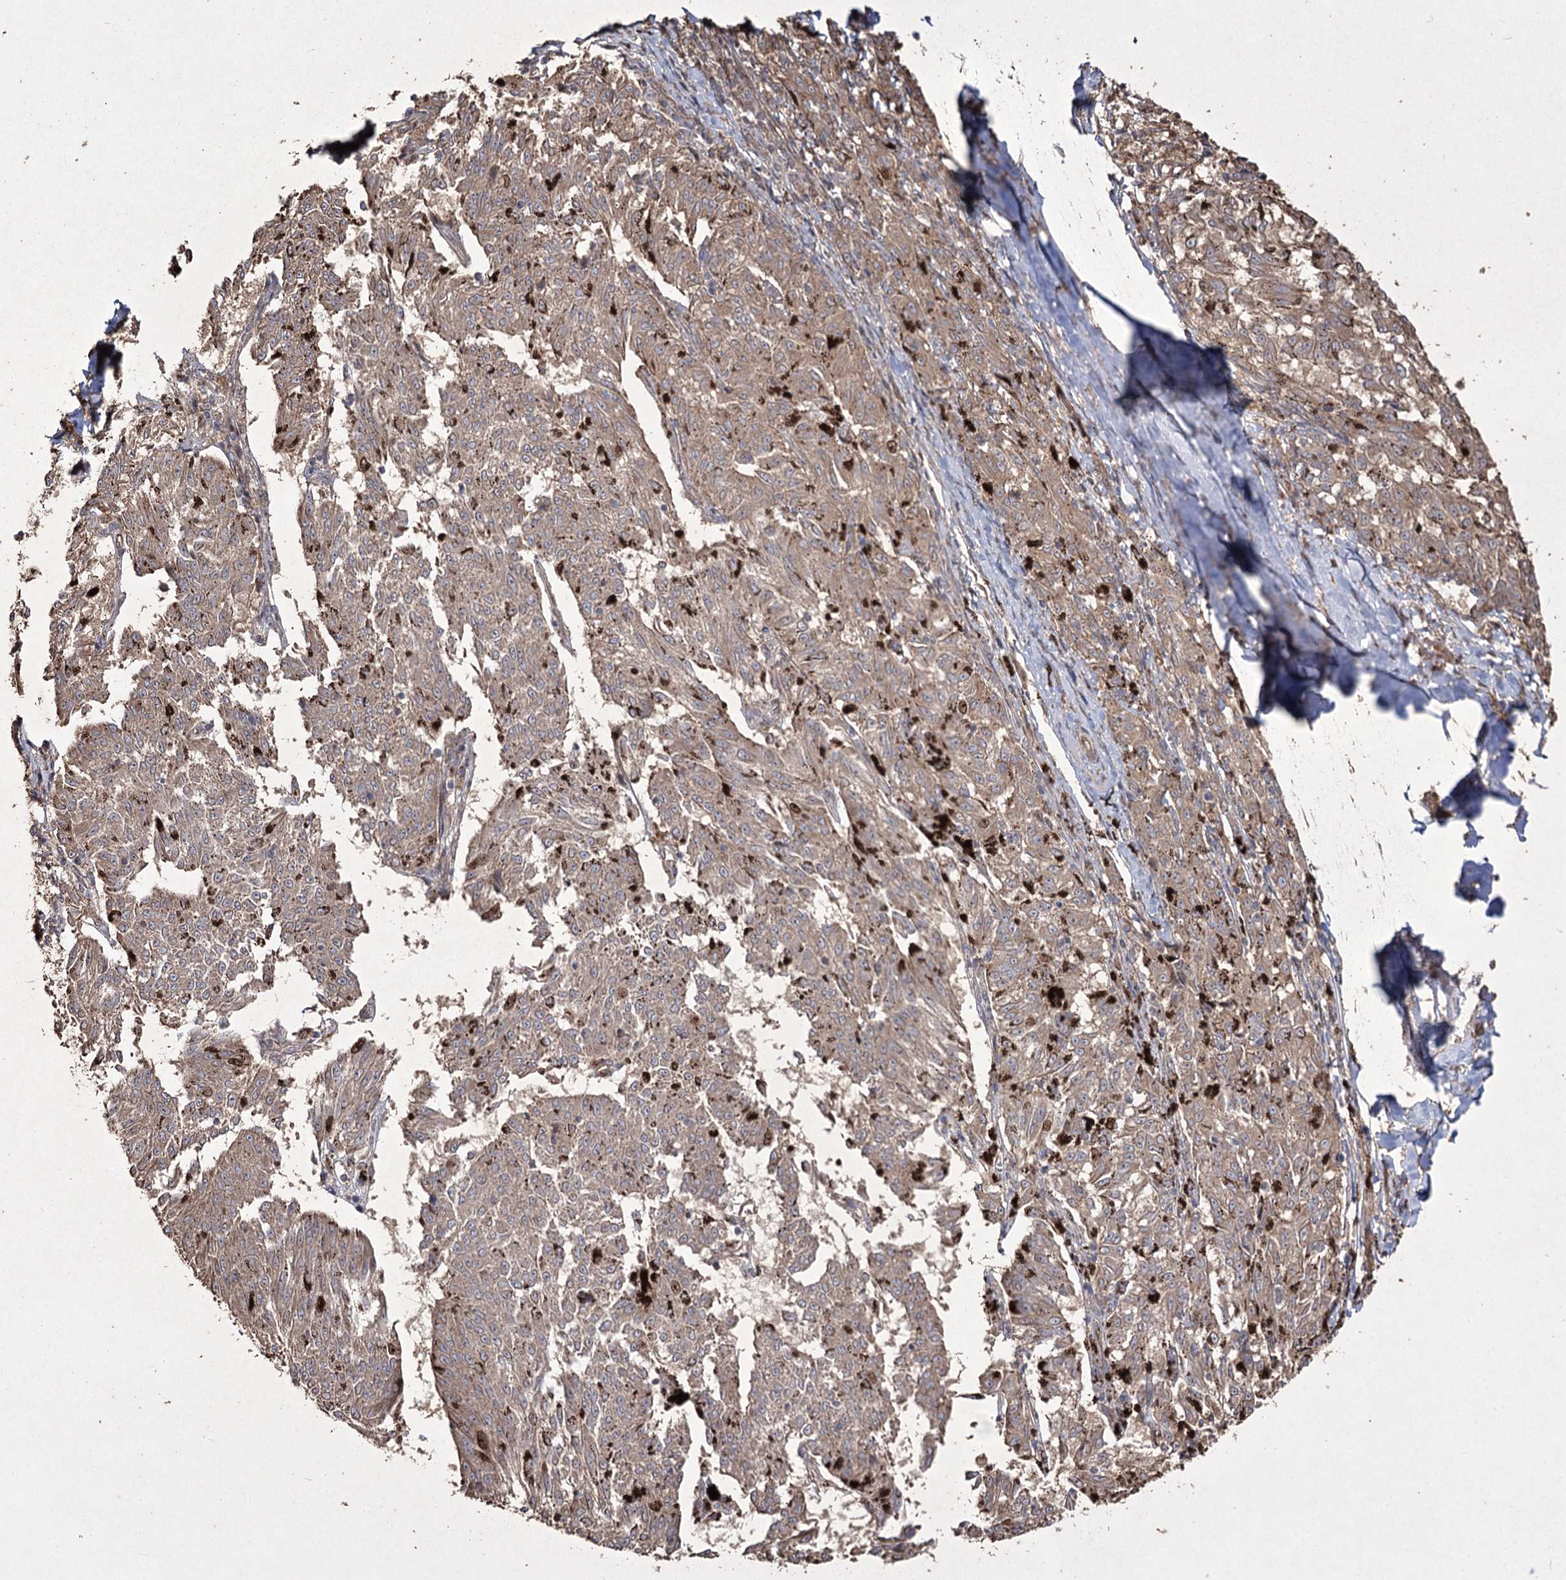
{"staining": {"intensity": "weak", "quantity": ">75%", "location": "cytoplasmic/membranous"}, "tissue": "melanoma", "cell_type": "Tumor cells", "image_type": "cancer", "snomed": [{"axis": "morphology", "description": "Malignant melanoma, NOS"}, {"axis": "topography", "description": "Skin"}], "caption": "Malignant melanoma was stained to show a protein in brown. There is low levels of weak cytoplasmic/membranous positivity in approximately >75% of tumor cells.", "gene": "PRC1", "patient": {"sex": "female", "age": 72}}